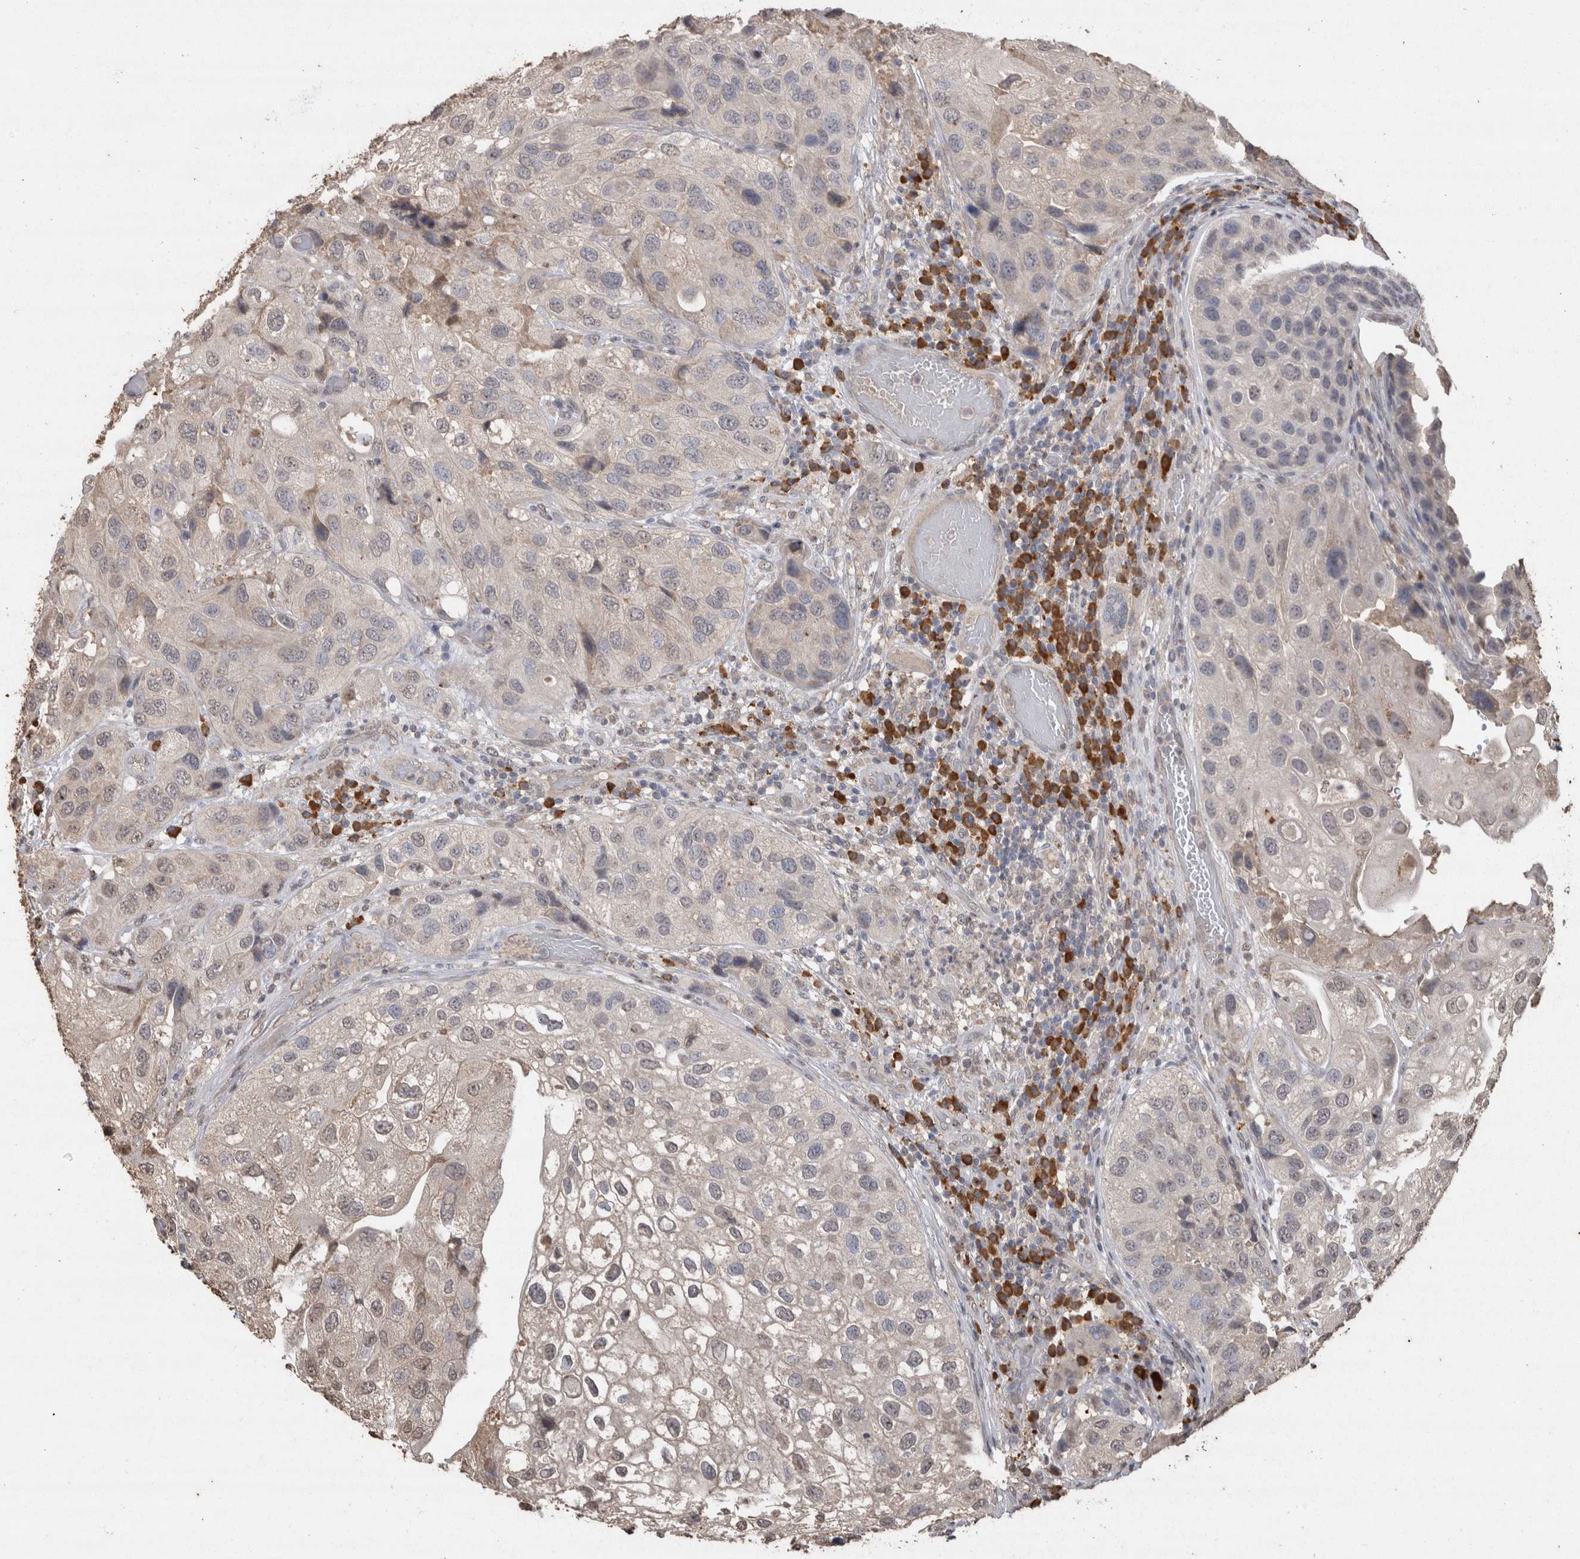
{"staining": {"intensity": "weak", "quantity": "25%-75%", "location": "nuclear"}, "tissue": "urothelial cancer", "cell_type": "Tumor cells", "image_type": "cancer", "snomed": [{"axis": "morphology", "description": "Urothelial carcinoma, High grade"}, {"axis": "topography", "description": "Urinary bladder"}], "caption": "Immunohistochemistry (IHC) micrograph of neoplastic tissue: high-grade urothelial carcinoma stained using immunohistochemistry (IHC) reveals low levels of weak protein expression localized specifically in the nuclear of tumor cells, appearing as a nuclear brown color.", "gene": "CRELD2", "patient": {"sex": "female", "age": 64}}